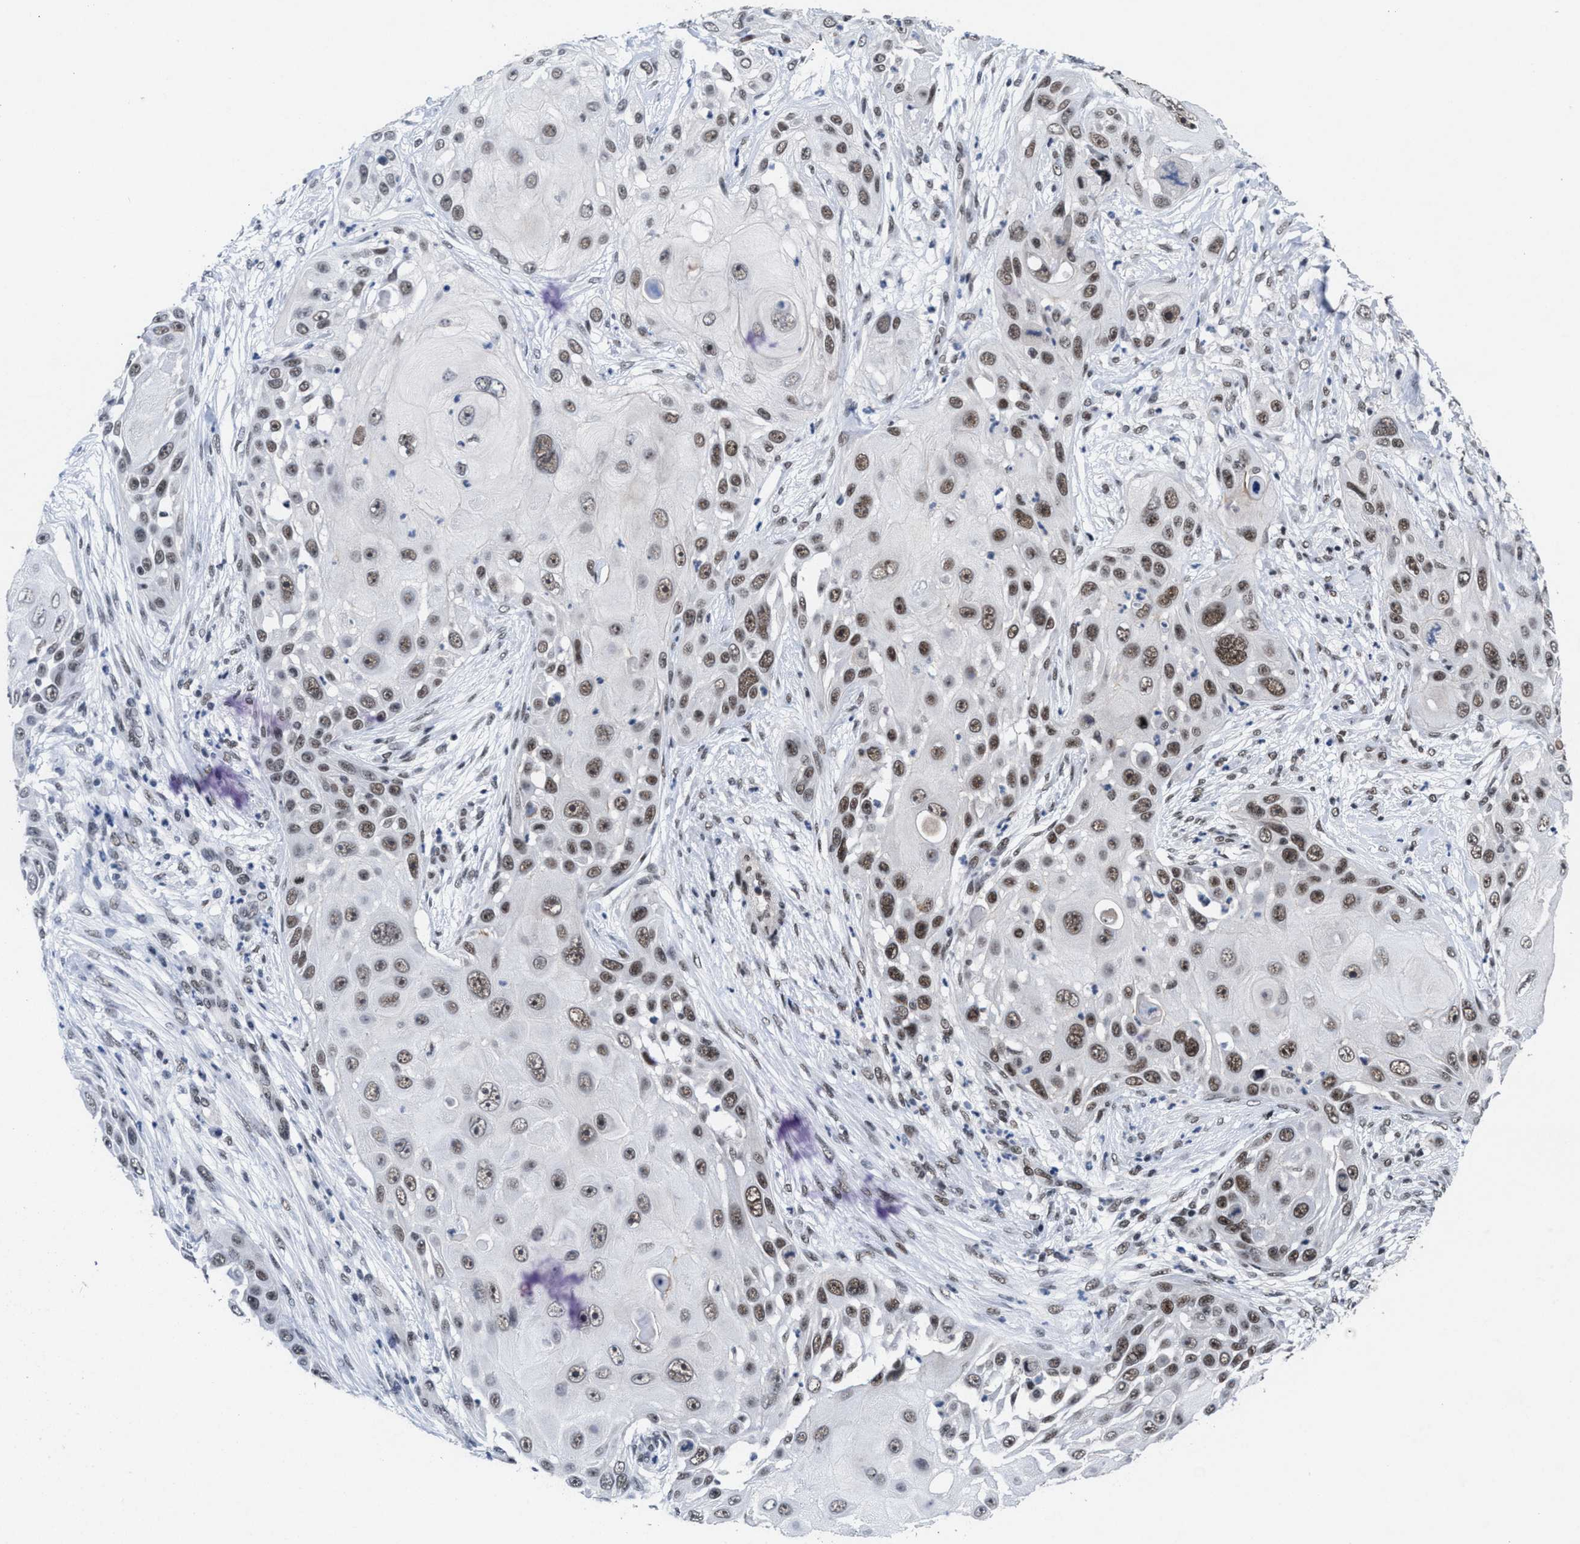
{"staining": {"intensity": "moderate", "quantity": ">75%", "location": "nuclear"}, "tissue": "skin cancer", "cell_type": "Tumor cells", "image_type": "cancer", "snomed": [{"axis": "morphology", "description": "Squamous cell carcinoma, NOS"}, {"axis": "topography", "description": "Skin"}], "caption": "Moderate nuclear staining for a protein is appreciated in about >75% of tumor cells of skin cancer using immunohistochemistry.", "gene": "WIZ", "patient": {"sex": "female", "age": 44}}